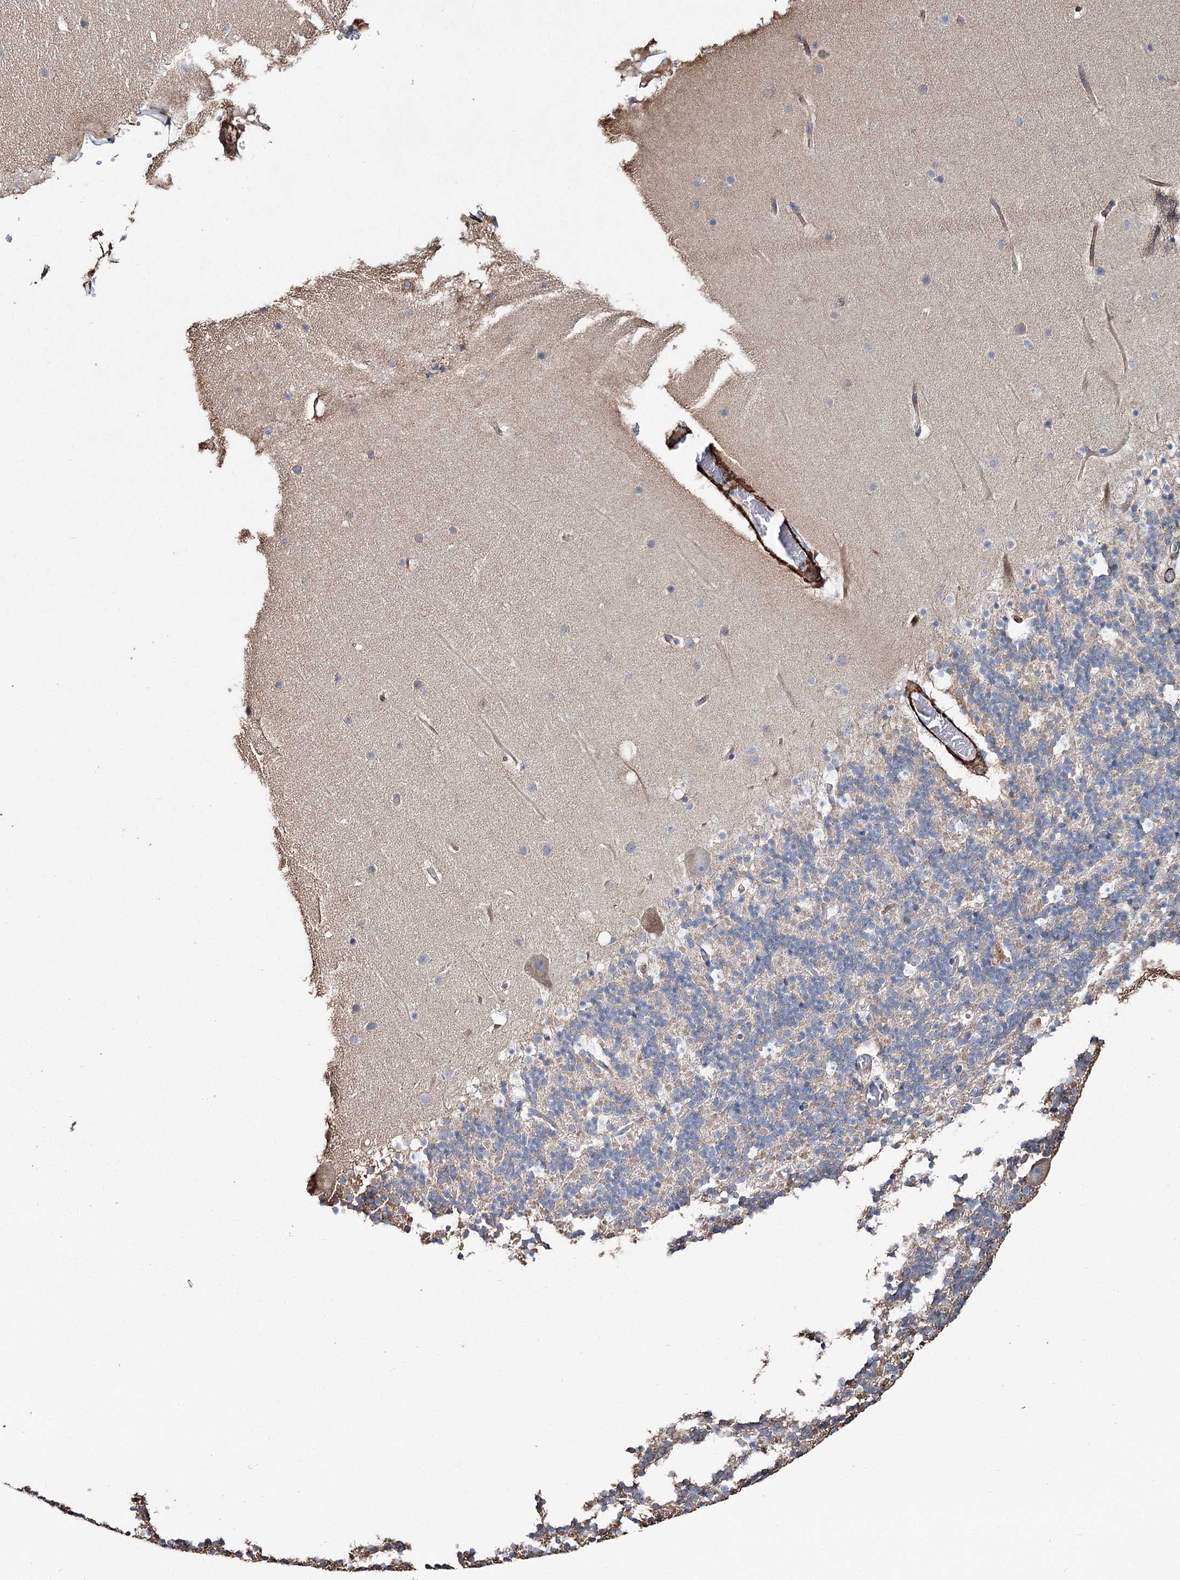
{"staining": {"intensity": "negative", "quantity": "none", "location": "none"}, "tissue": "cerebellum", "cell_type": "Cells in granular layer", "image_type": "normal", "snomed": [{"axis": "morphology", "description": "Normal tissue, NOS"}, {"axis": "topography", "description": "Cerebellum"}], "caption": "Cerebellum stained for a protein using immunohistochemistry (IHC) displays no positivity cells in granular layer.", "gene": "SUMF1", "patient": {"sex": "male", "age": 57}}